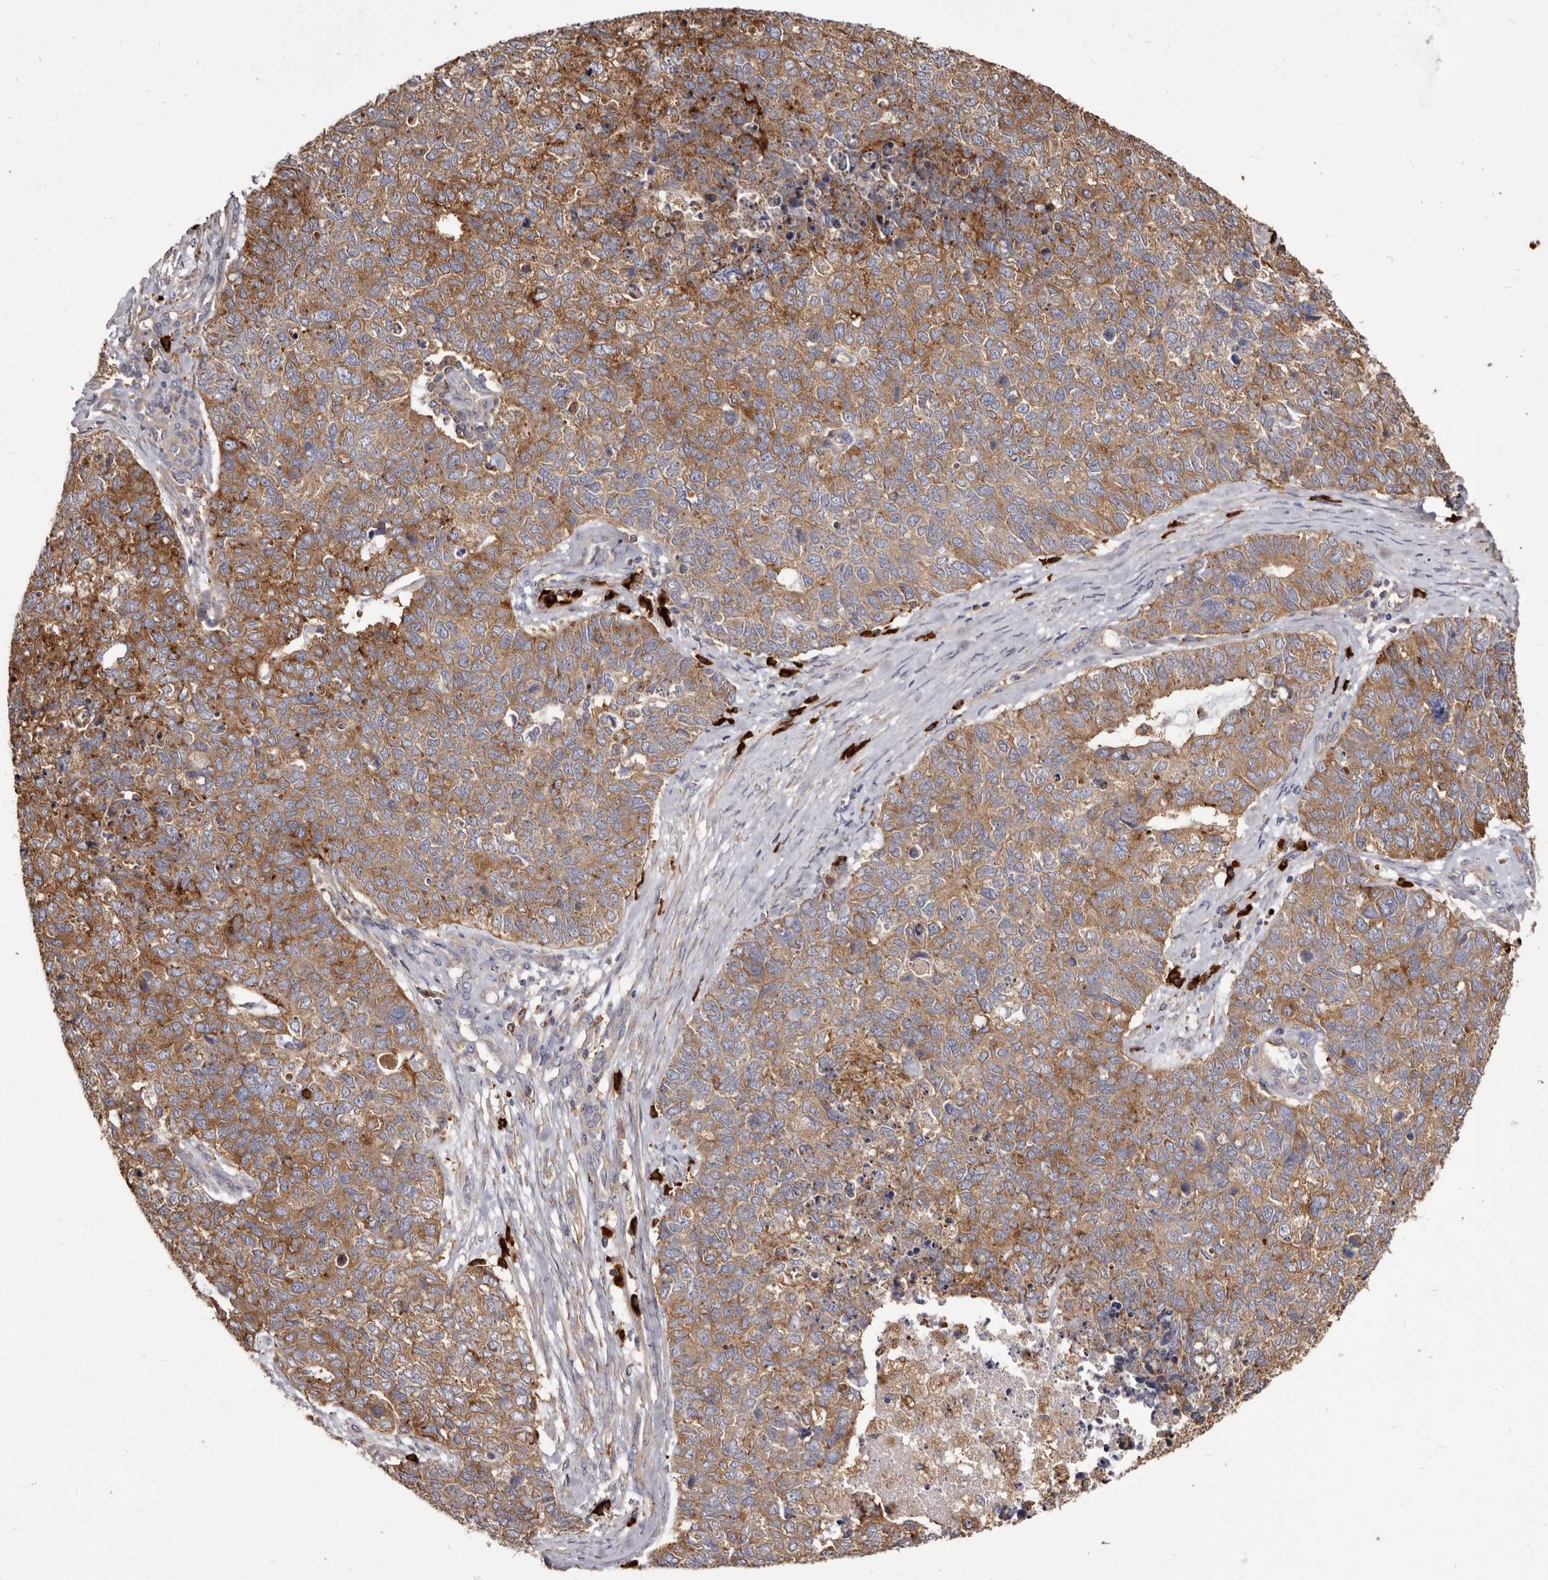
{"staining": {"intensity": "moderate", "quantity": ">75%", "location": "cytoplasmic/membranous"}, "tissue": "cervical cancer", "cell_type": "Tumor cells", "image_type": "cancer", "snomed": [{"axis": "morphology", "description": "Squamous cell carcinoma, NOS"}, {"axis": "topography", "description": "Cervix"}], "caption": "Human cervical cancer (squamous cell carcinoma) stained with a brown dye exhibits moderate cytoplasmic/membranous positive staining in about >75% of tumor cells.", "gene": "TPD52", "patient": {"sex": "female", "age": 63}}